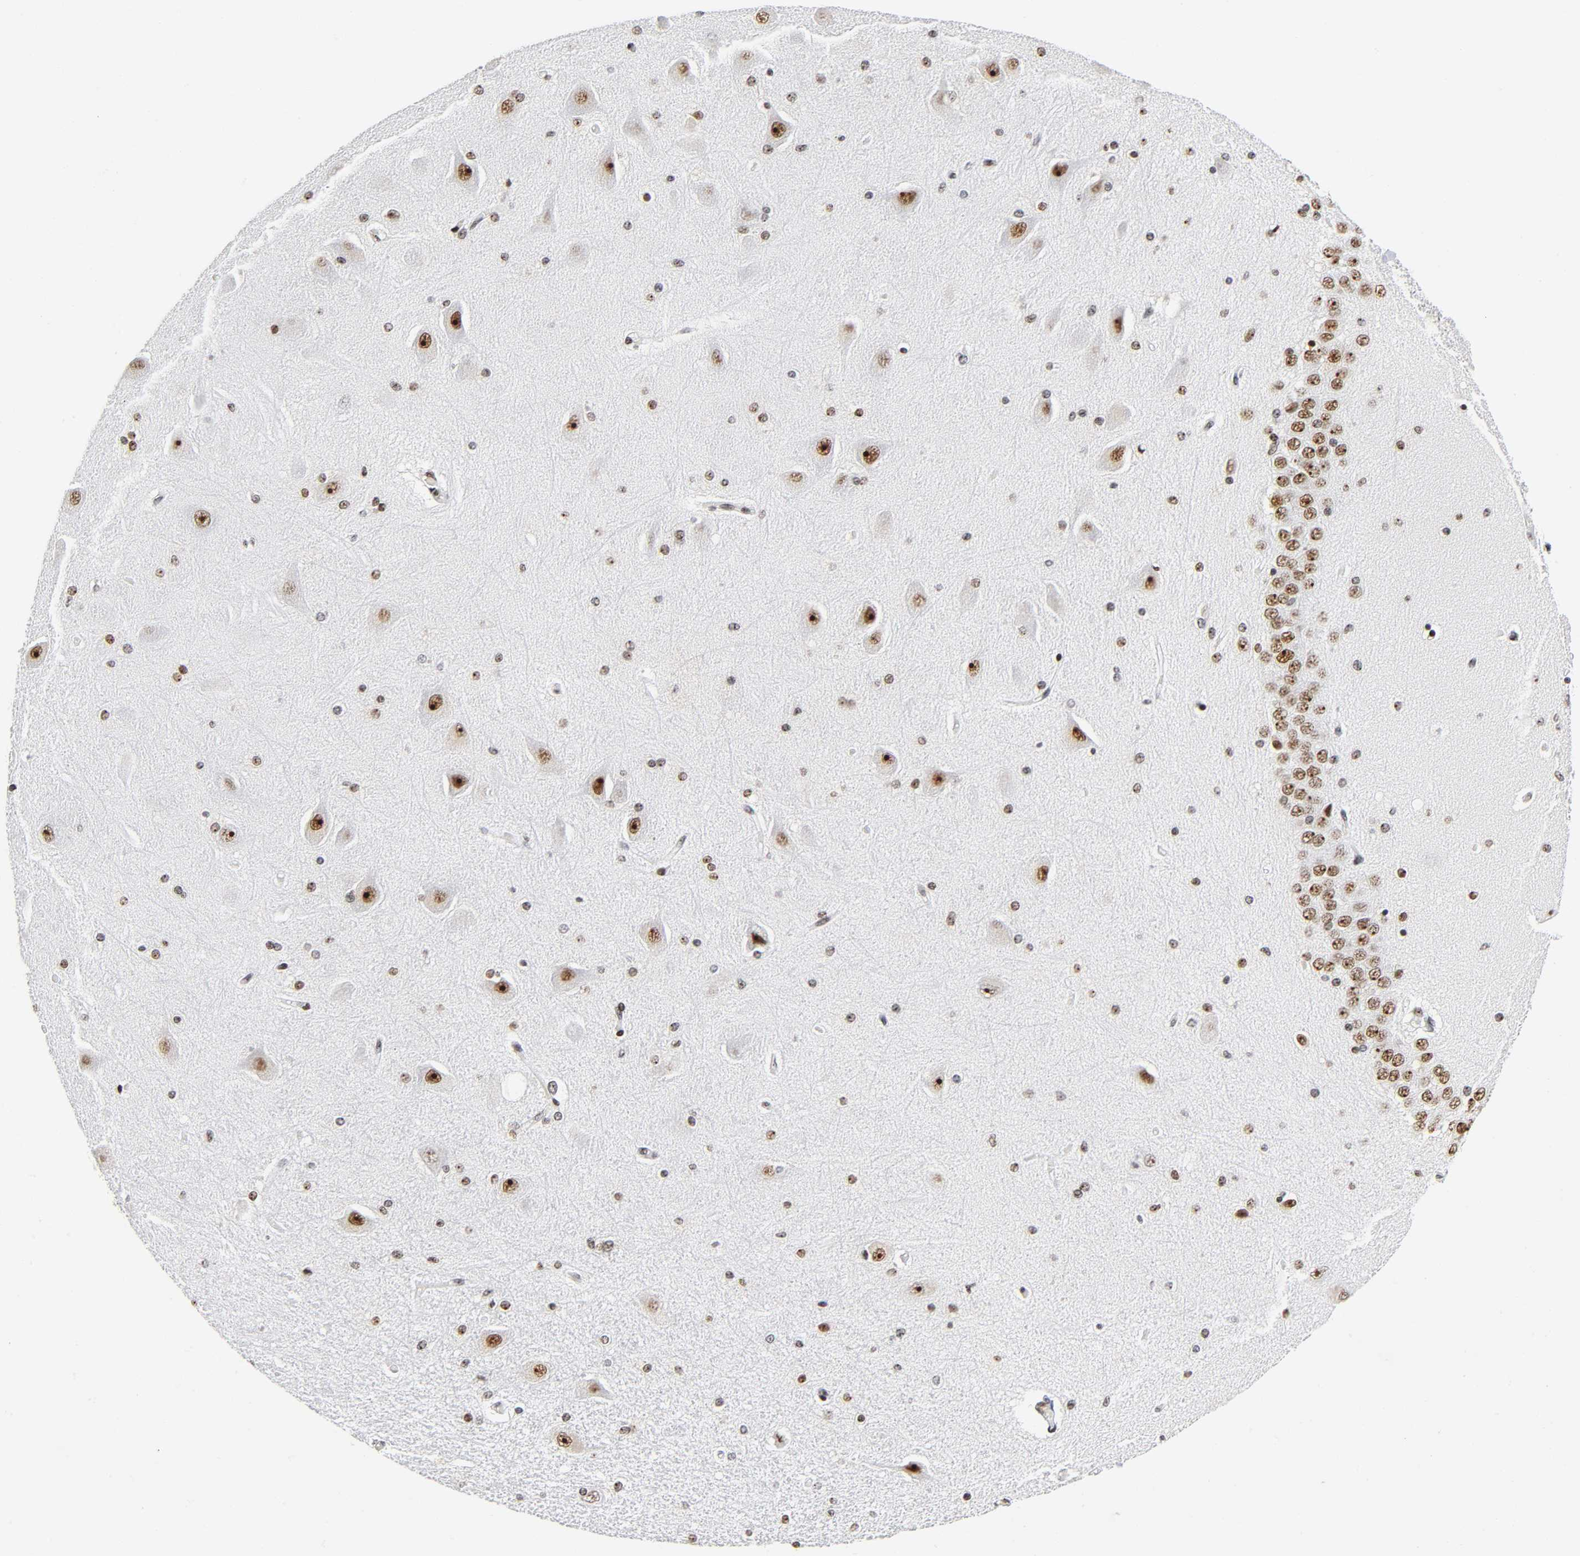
{"staining": {"intensity": "strong", "quantity": ">75%", "location": "nuclear"}, "tissue": "hippocampus", "cell_type": "Glial cells", "image_type": "normal", "snomed": [{"axis": "morphology", "description": "Normal tissue, NOS"}, {"axis": "topography", "description": "Hippocampus"}], "caption": "Protein analysis of benign hippocampus reveals strong nuclear positivity in approximately >75% of glial cells.", "gene": "UBTF", "patient": {"sex": "female", "age": 54}}